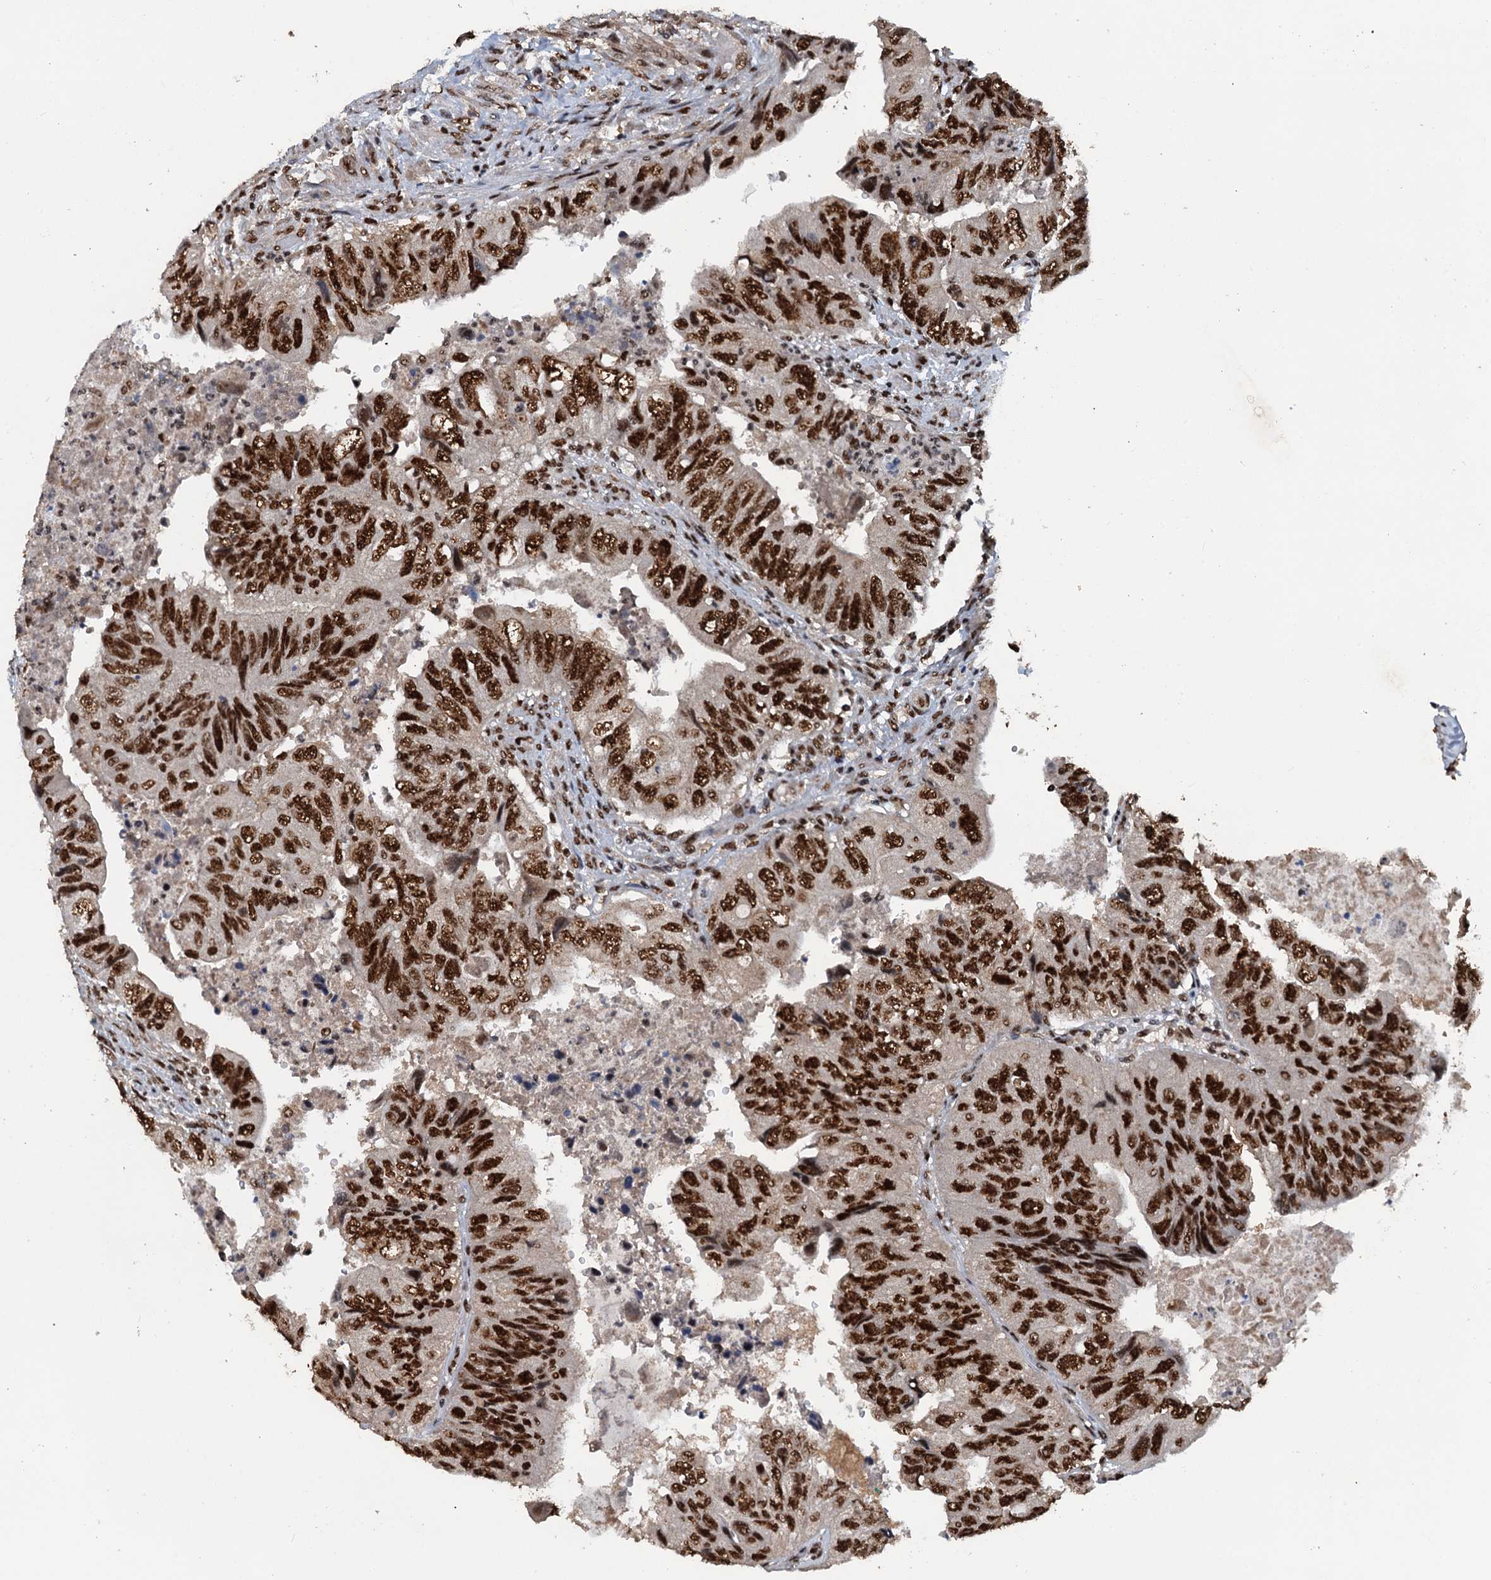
{"staining": {"intensity": "strong", "quantity": ">75%", "location": "nuclear"}, "tissue": "colorectal cancer", "cell_type": "Tumor cells", "image_type": "cancer", "snomed": [{"axis": "morphology", "description": "Adenocarcinoma, NOS"}, {"axis": "topography", "description": "Rectum"}], "caption": "High-power microscopy captured an immunohistochemistry image of colorectal adenocarcinoma, revealing strong nuclear expression in about >75% of tumor cells.", "gene": "ZC3H18", "patient": {"sex": "male", "age": 63}}